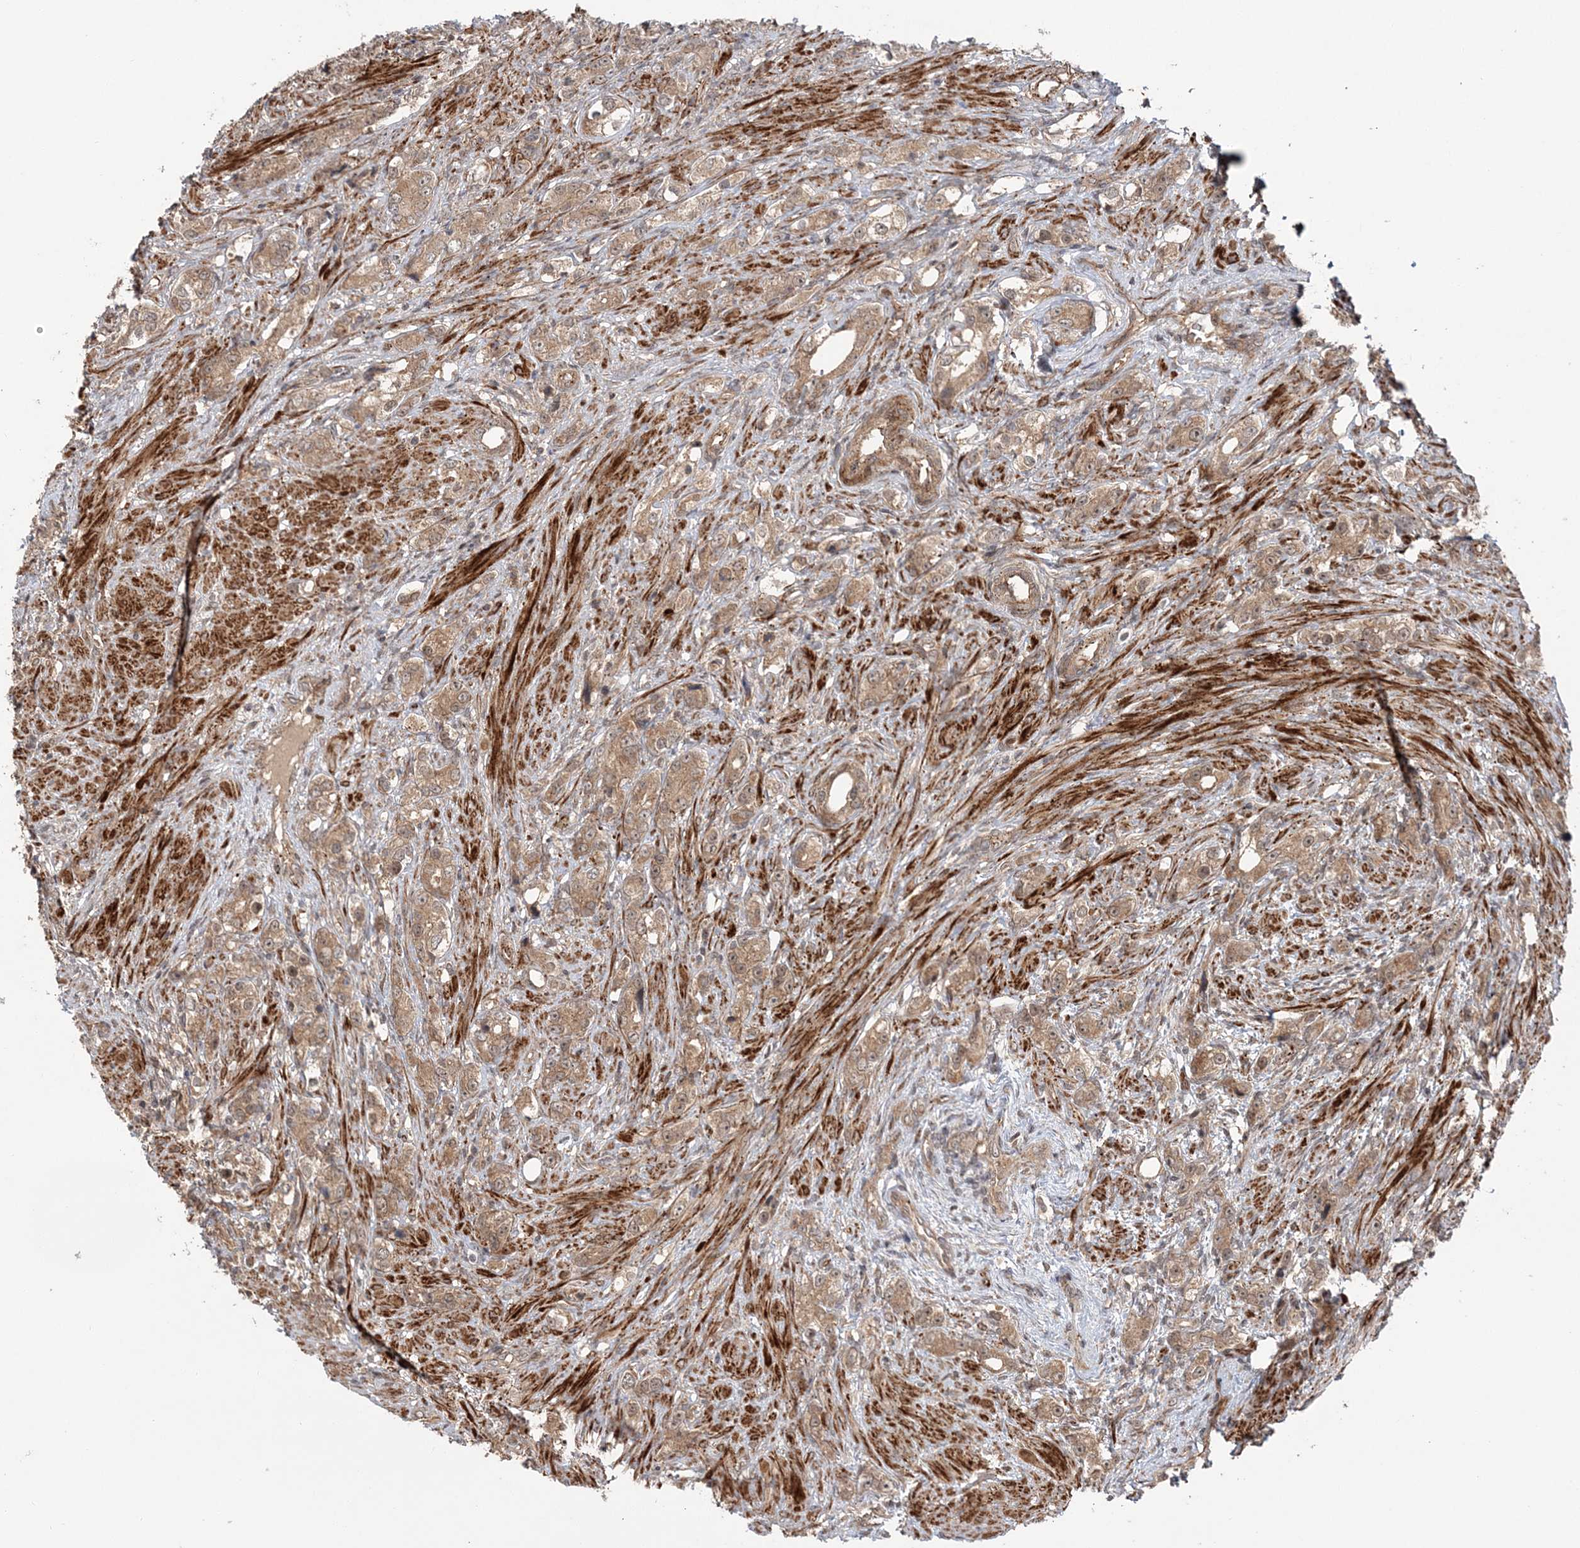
{"staining": {"intensity": "moderate", "quantity": ">75%", "location": "cytoplasmic/membranous"}, "tissue": "prostate cancer", "cell_type": "Tumor cells", "image_type": "cancer", "snomed": [{"axis": "morphology", "description": "Adenocarcinoma, High grade"}, {"axis": "topography", "description": "Prostate"}], "caption": "A histopathology image of human prostate cancer stained for a protein exhibits moderate cytoplasmic/membranous brown staining in tumor cells. (IHC, brightfield microscopy, high magnification).", "gene": "UBTD2", "patient": {"sex": "male", "age": 63}}